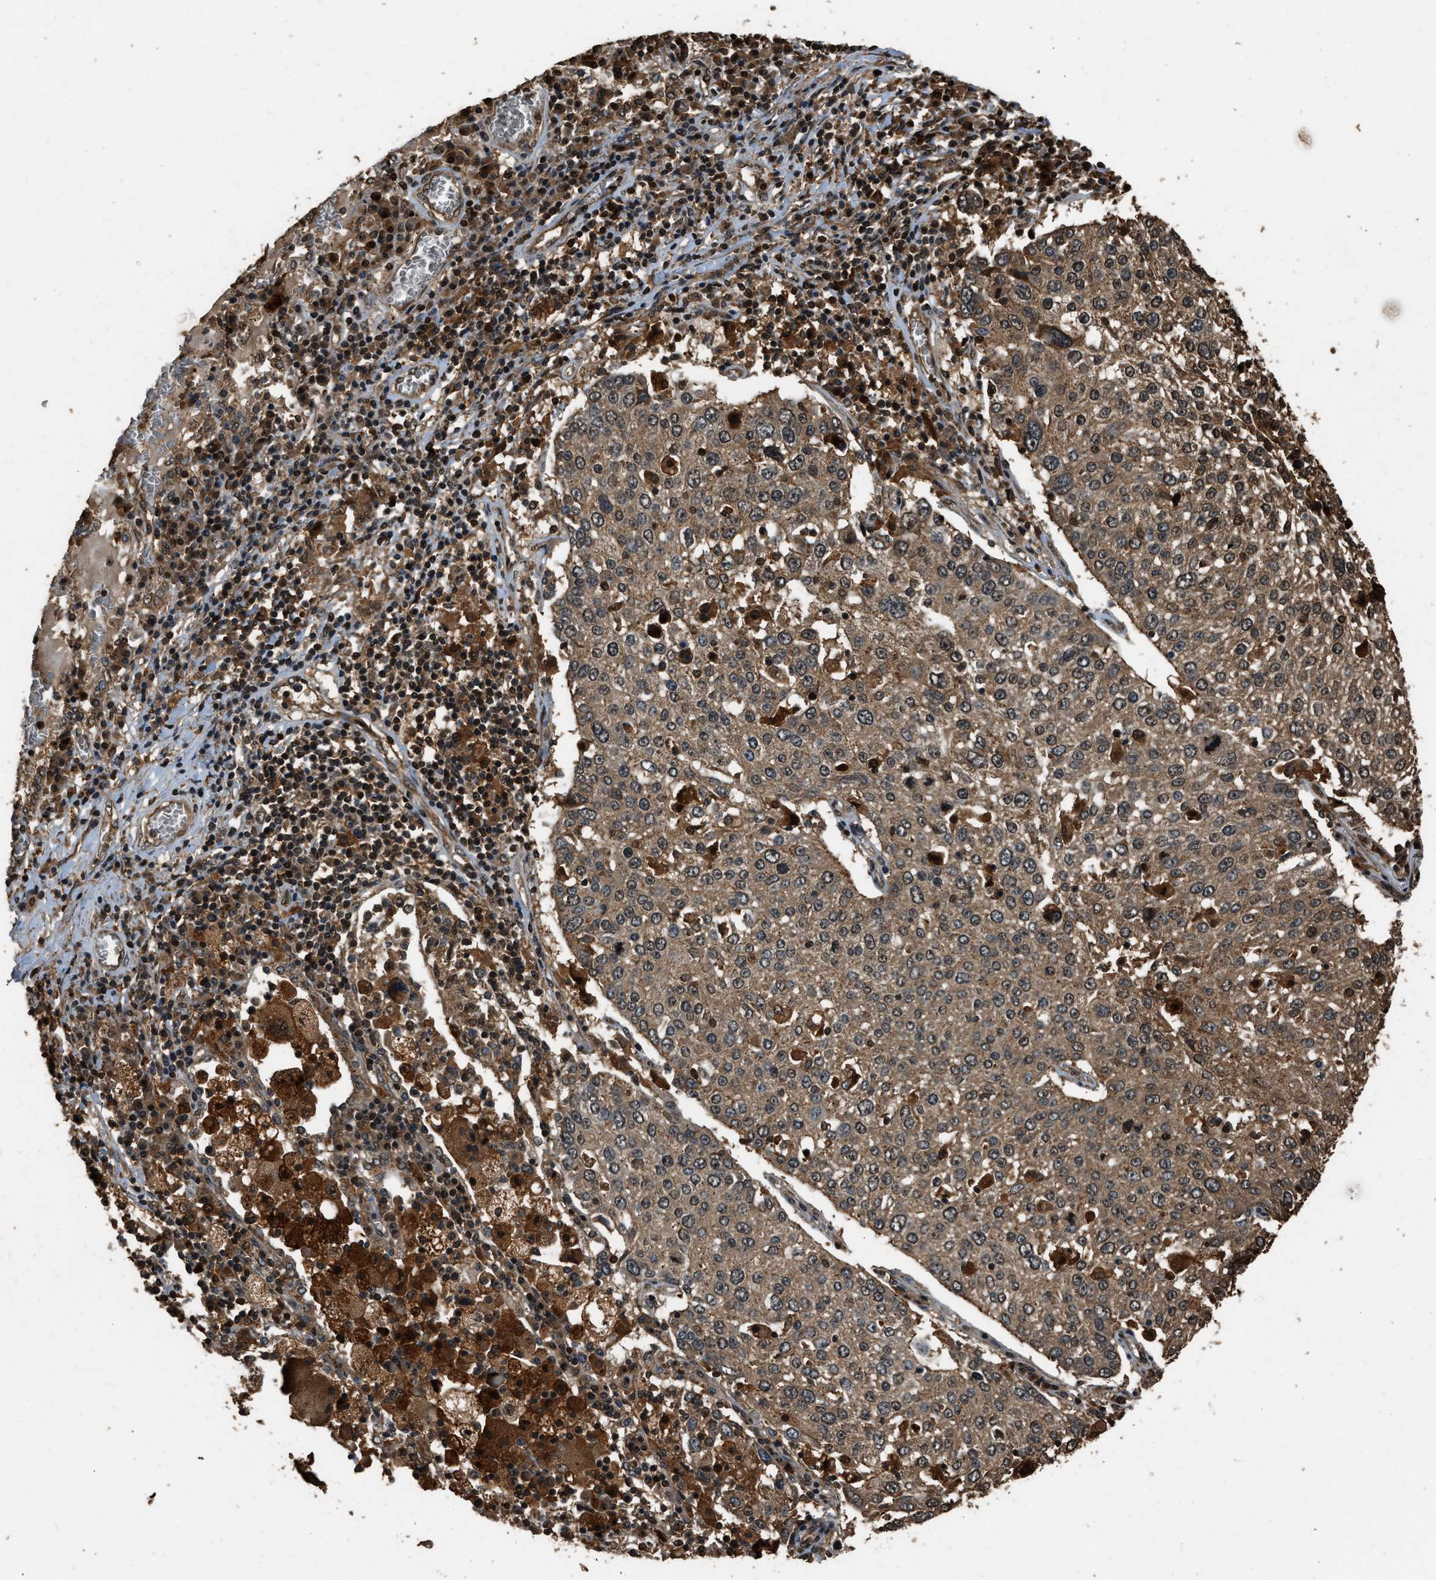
{"staining": {"intensity": "moderate", "quantity": ">75%", "location": "cytoplasmic/membranous"}, "tissue": "lung cancer", "cell_type": "Tumor cells", "image_type": "cancer", "snomed": [{"axis": "morphology", "description": "Squamous cell carcinoma, NOS"}, {"axis": "topography", "description": "Lung"}], "caption": "High-magnification brightfield microscopy of squamous cell carcinoma (lung) stained with DAB (brown) and counterstained with hematoxylin (blue). tumor cells exhibit moderate cytoplasmic/membranous positivity is present in approximately>75% of cells.", "gene": "RAP2A", "patient": {"sex": "male", "age": 65}}